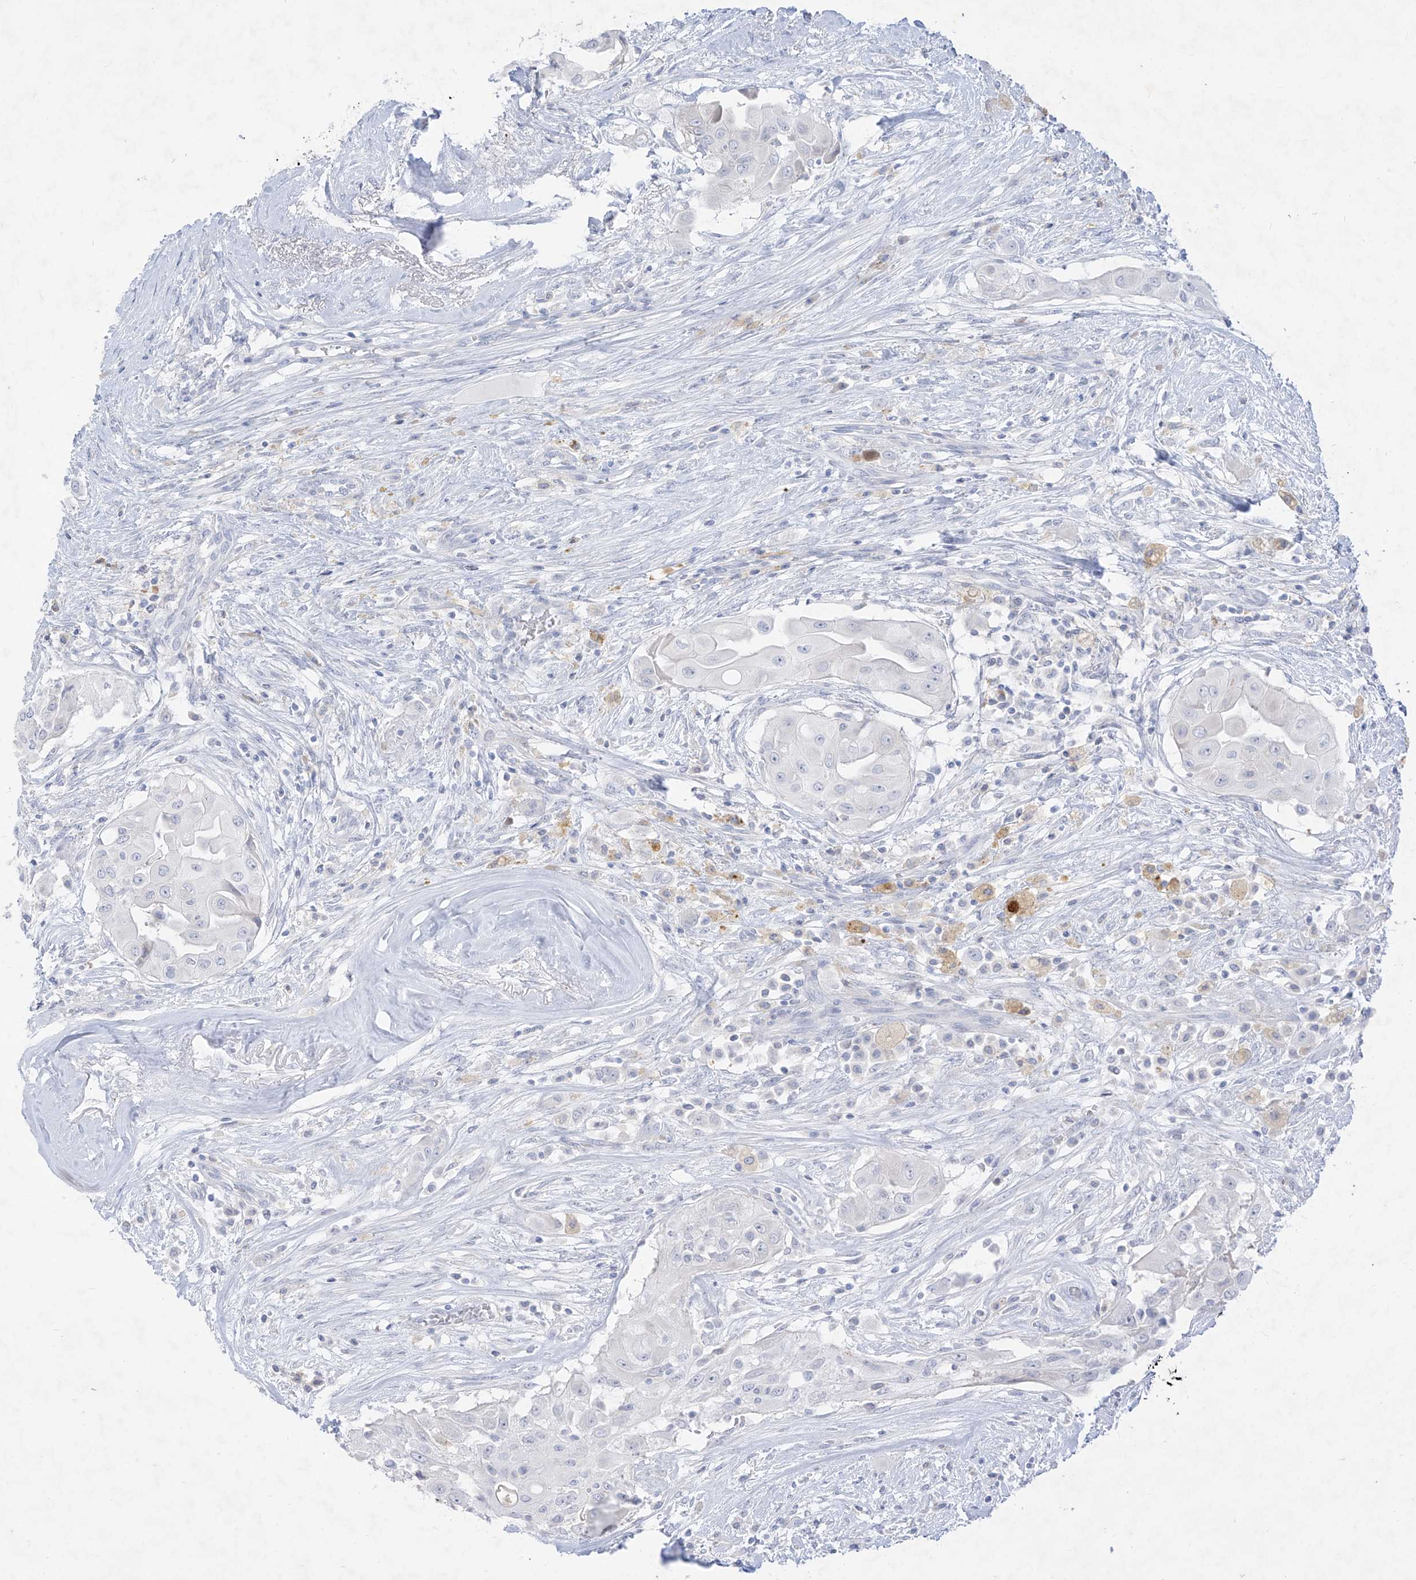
{"staining": {"intensity": "negative", "quantity": "none", "location": "none"}, "tissue": "thyroid cancer", "cell_type": "Tumor cells", "image_type": "cancer", "snomed": [{"axis": "morphology", "description": "Papillary adenocarcinoma, NOS"}, {"axis": "topography", "description": "Thyroid gland"}], "caption": "This micrograph is of thyroid papillary adenocarcinoma stained with immunohistochemistry to label a protein in brown with the nuclei are counter-stained blue. There is no expression in tumor cells.", "gene": "TGM4", "patient": {"sex": "female", "age": 59}}